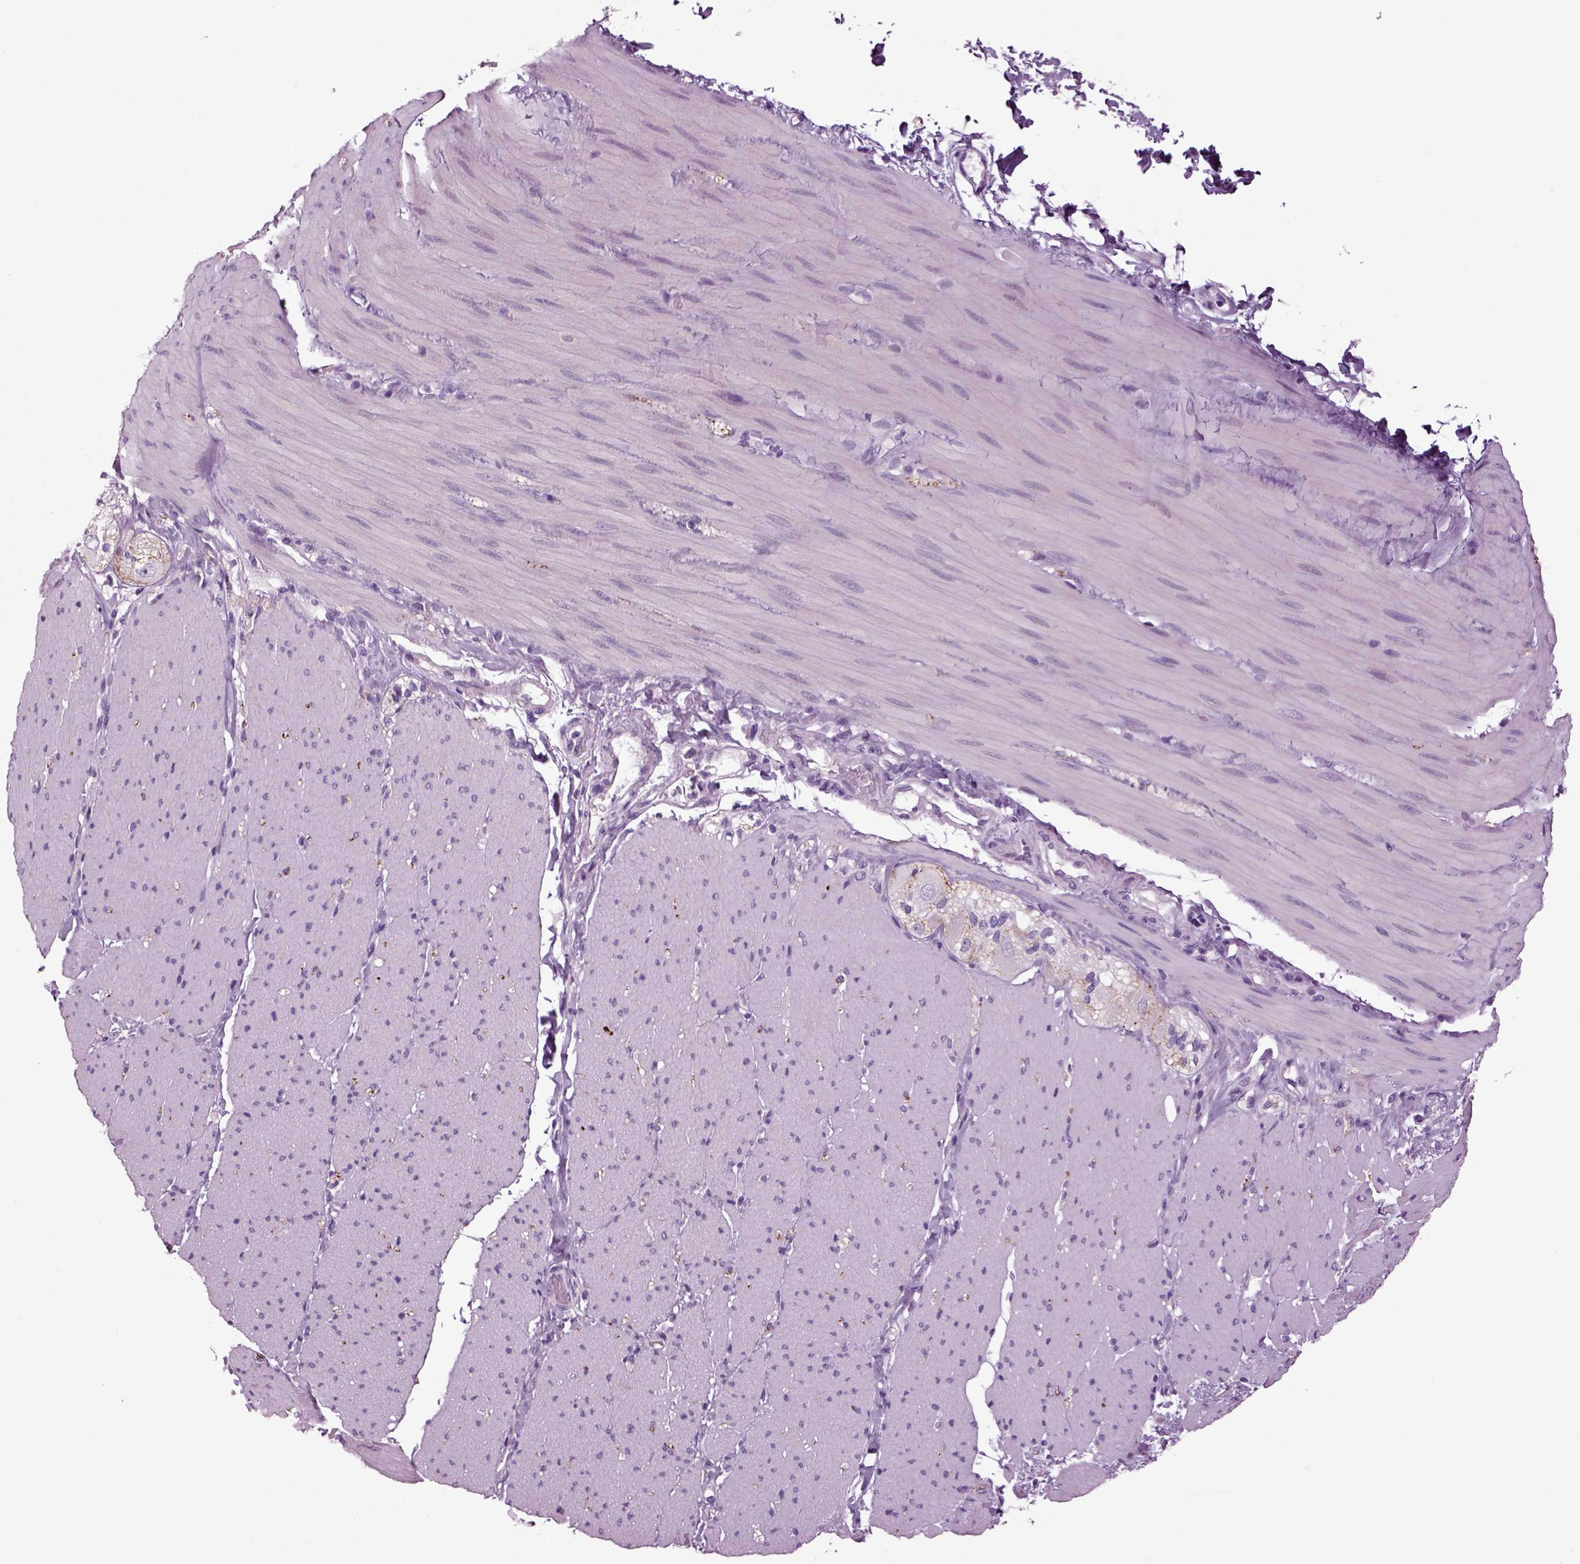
{"staining": {"intensity": "negative", "quantity": "none", "location": "none"}, "tissue": "adipose tissue", "cell_type": "Adipocytes", "image_type": "normal", "snomed": [{"axis": "morphology", "description": "Normal tissue, NOS"}, {"axis": "topography", "description": "Smooth muscle"}, {"axis": "topography", "description": "Duodenum"}, {"axis": "topography", "description": "Peripheral nerve tissue"}], "caption": "Adipocytes show no significant expression in normal adipose tissue. (Stains: DAB IHC with hematoxylin counter stain, Microscopy: brightfield microscopy at high magnification).", "gene": "ARHGAP11A", "patient": {"sex": "female", "age": 61}}